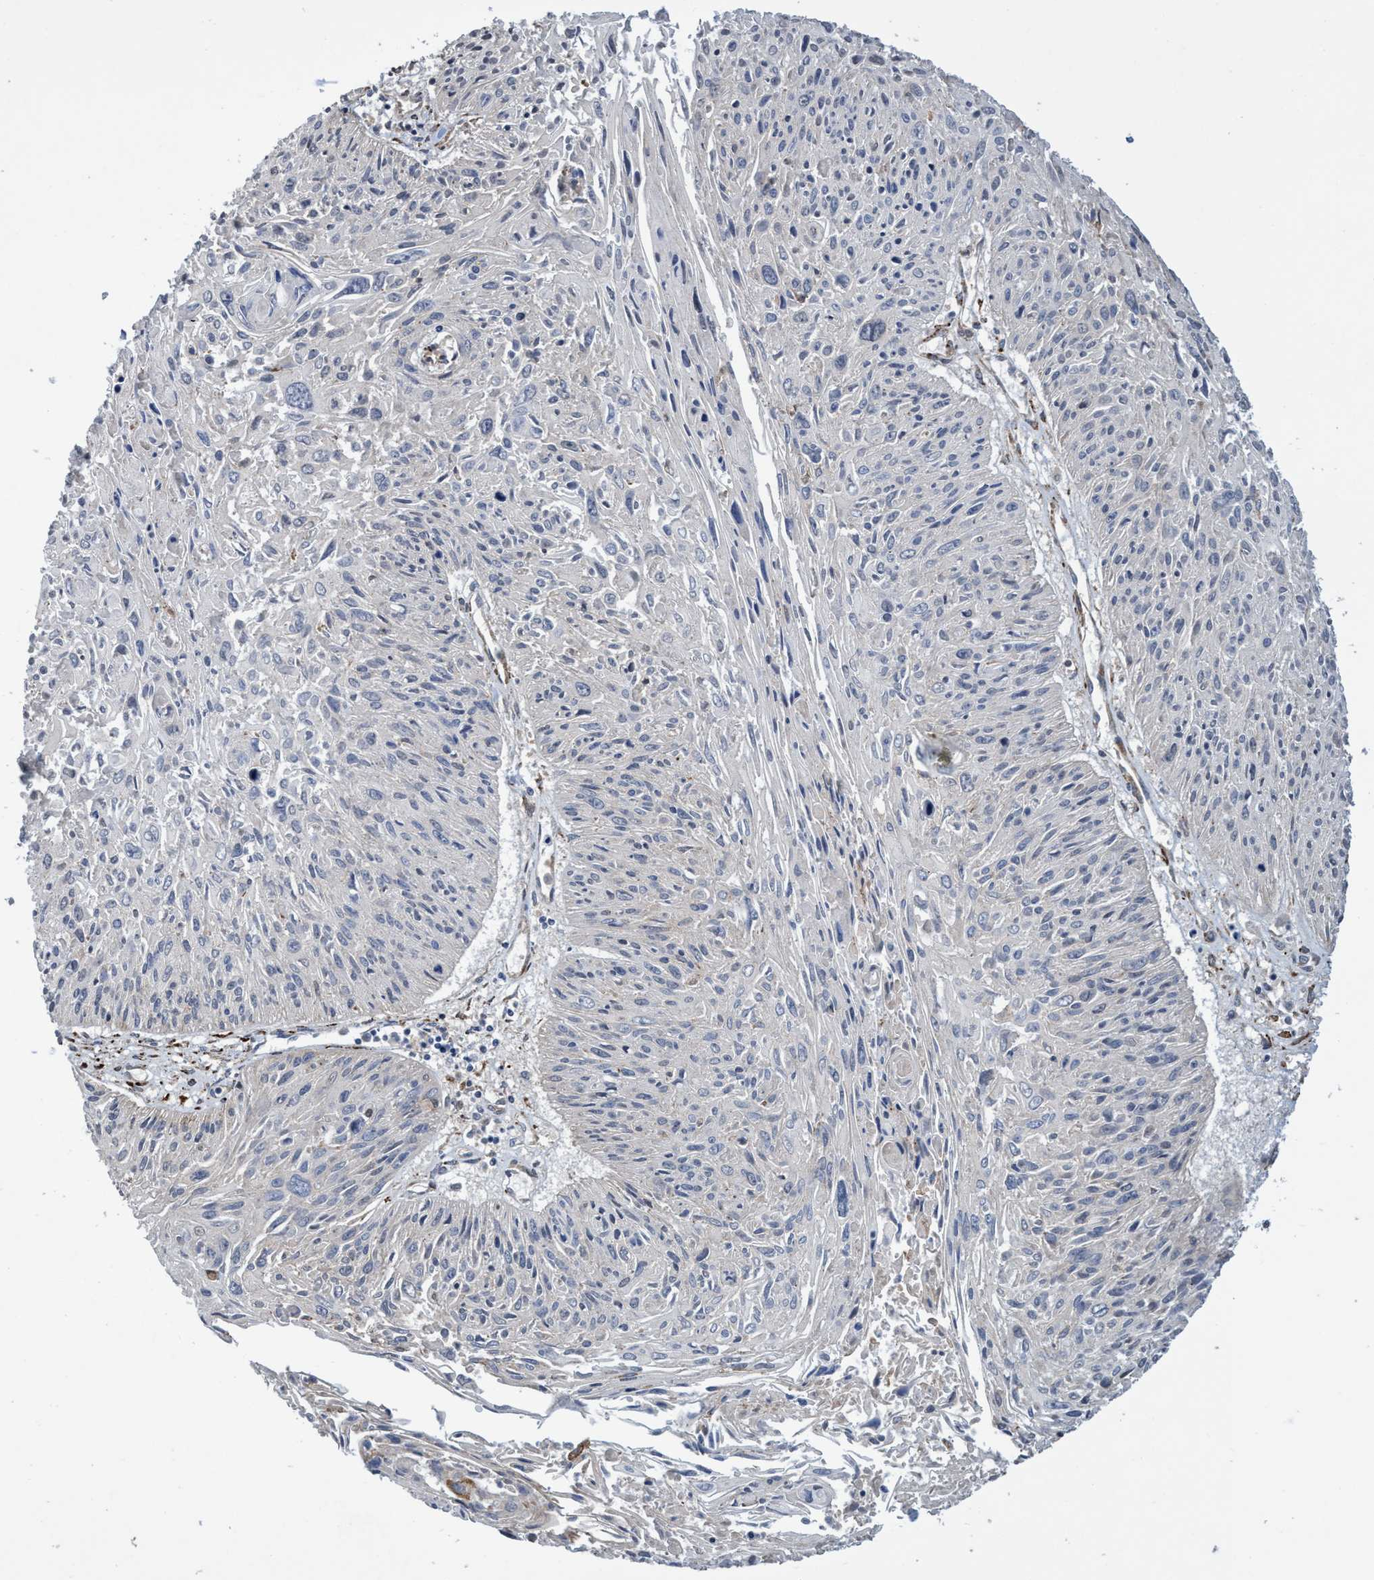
{"staining": {"intensity": "negative", "quantity": "none", "location": "none"}, "tissue": "cervical cancer", "cell_type": "Tumor cells", "image_type": "cancer", "snomed": [{"axis": "morphology", "description": "Squamous cell carcinoma, NOS"}, {"axis": "topography", "description": "Cervix"}], "caption": "IHC of cervical cancer (squamous cell carcinoma) reveals no positivity in tumor cells.", "gene": "CALCOCO2", "patient": {"sex": "female", "age": 51}}